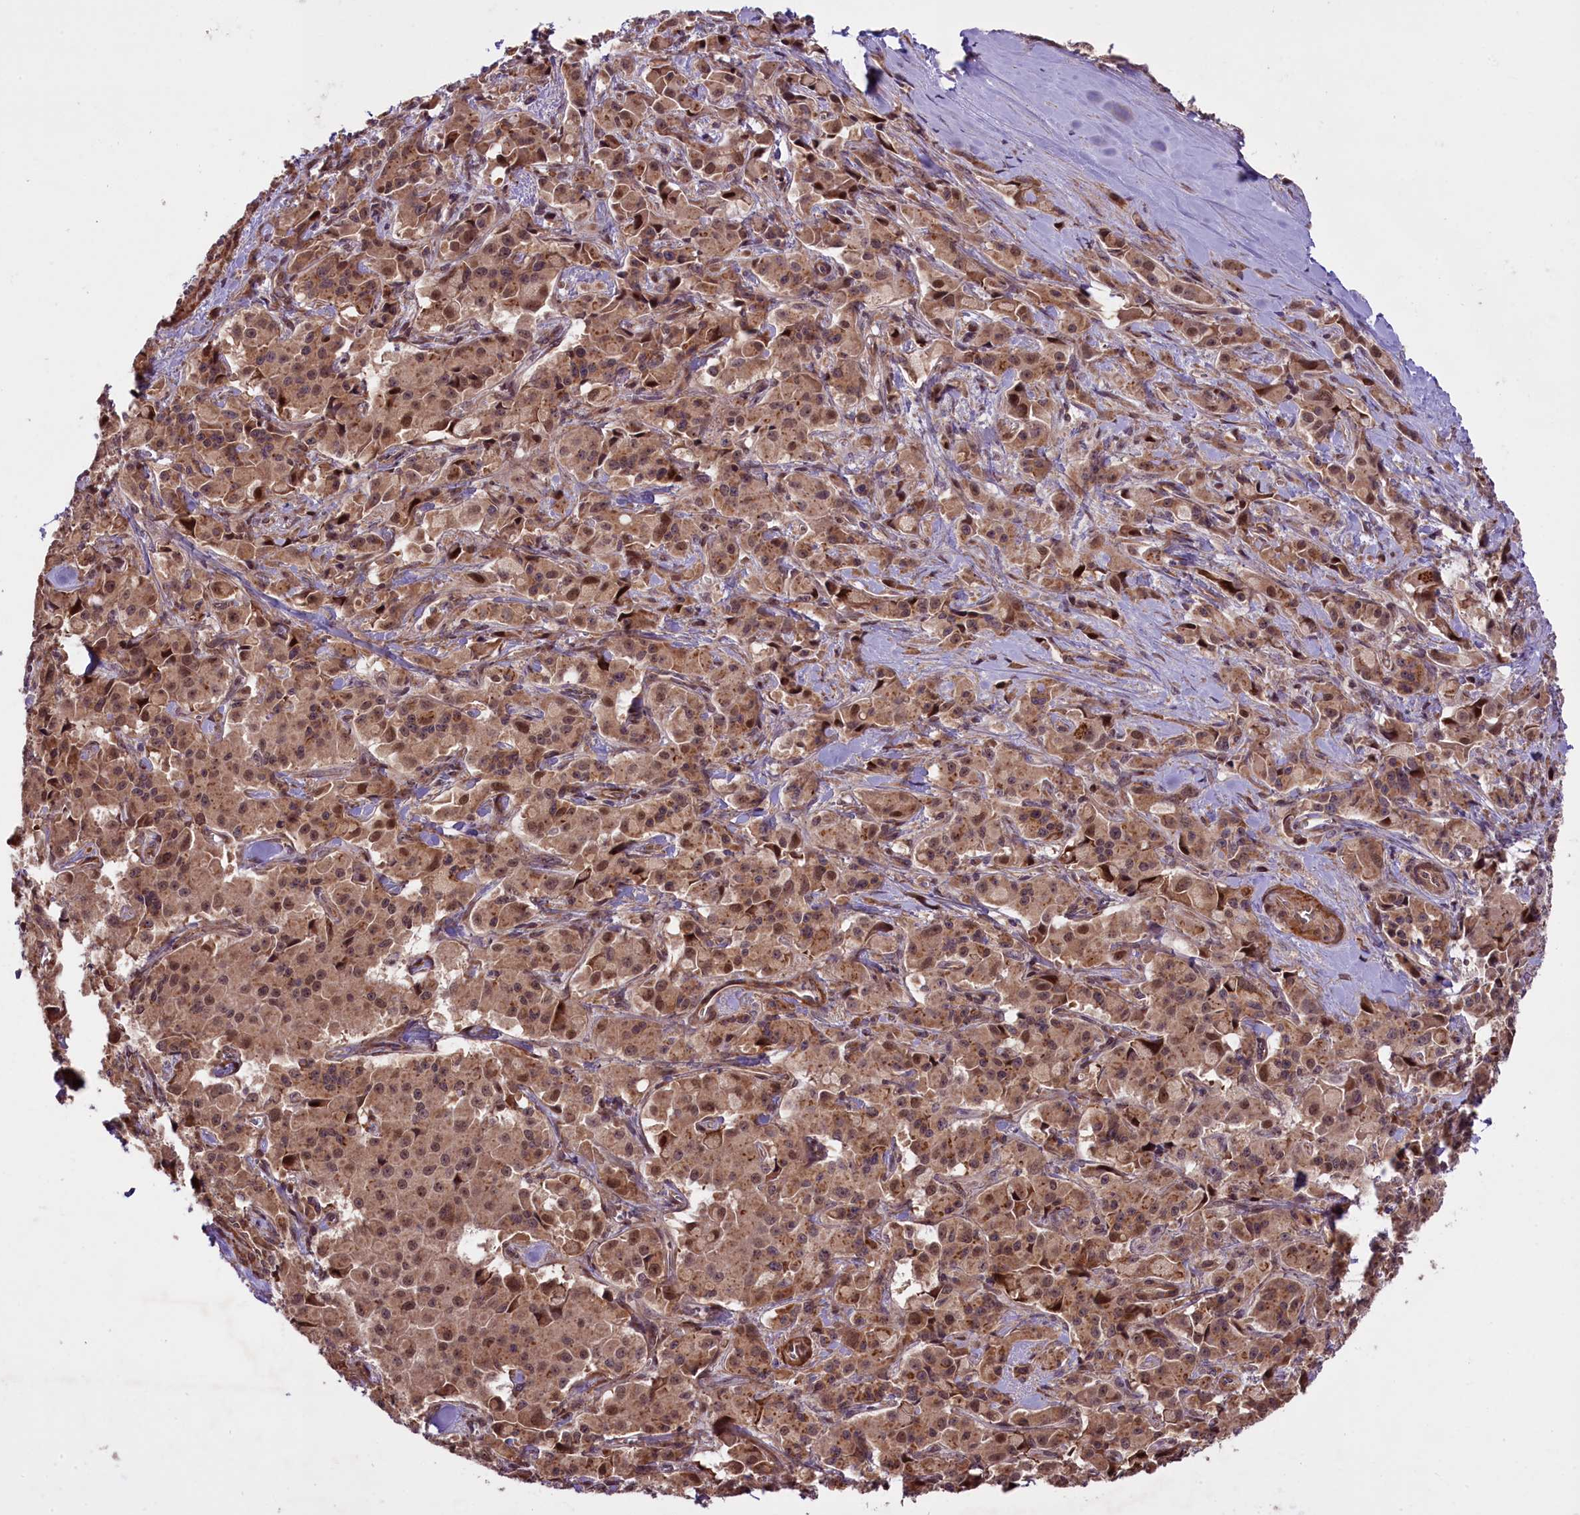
{"staining": {"intensity": "moderate", "quantity": ">75%", "location": "cytoplasmic/membranous,nuclear"}, "tissue": "pancreatic cancer", "cell_type": "Tumor cells", "image_type": "cancer", "snomed": [{"axis": "morphology", "description": "Adenocarcinoma, NOS"}, {"axis": "topography", "description": "Pancreas"}], "caption": "An image of human pancreatic adenocarcinoma stained for a protein demonstrates moderate cytoplasmic/membranous and nuclear brown staining in tumor cells. The staining was performed using DAB, with brown indicating positive protein expression. Nuclei are stained blue with hematoxylin.", "gene": "HDAC5", "patient": {"sex": "male", "age": 65}}